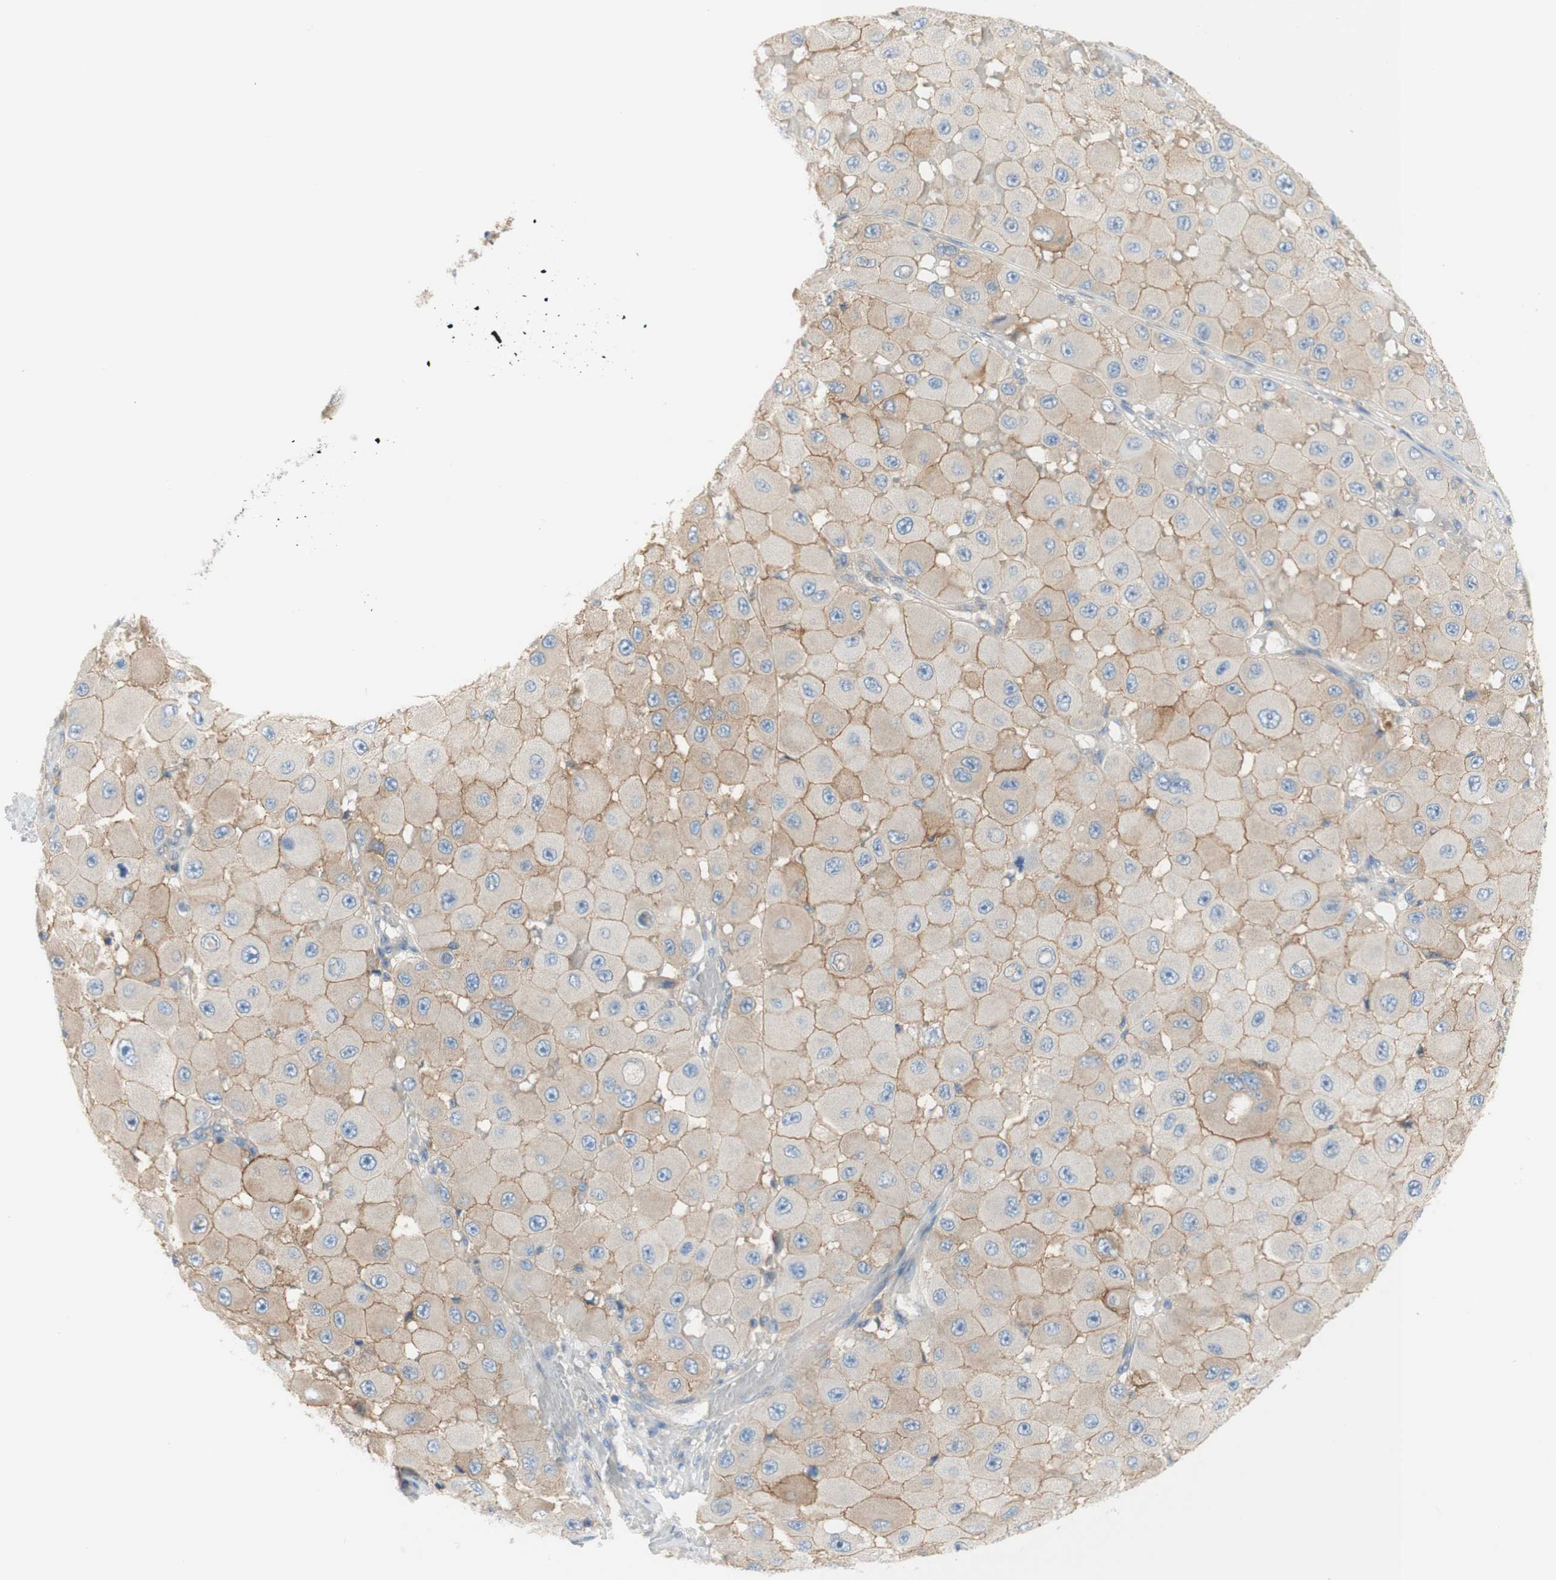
{"staining": {"intensity": "weak", "quantity": ">75%", "location": "cytoplasmic/membranous"}, "tissue": "melanoma", "cell_type": "Tumor cells", "image_type": "cancer", "snomed": [{"axis": "morphology", "description": "Malignant melanoma, NOS"}, {"axis": "topography", "description": "Skin"}], "caption": "Immunohistochemistry (IHC) micrograph of neoplastic tissue: human malignant melanoma stained using immunohistochemistry (IHC) exhibits low levels of weak protein expression localized specifically in the cytoplasmic/membranous of tumor cells, appearing as a cytoplasmic/membranous brown color.", "gene": "ATP2B1", "patient": {"sex": "female", "age": 81}}